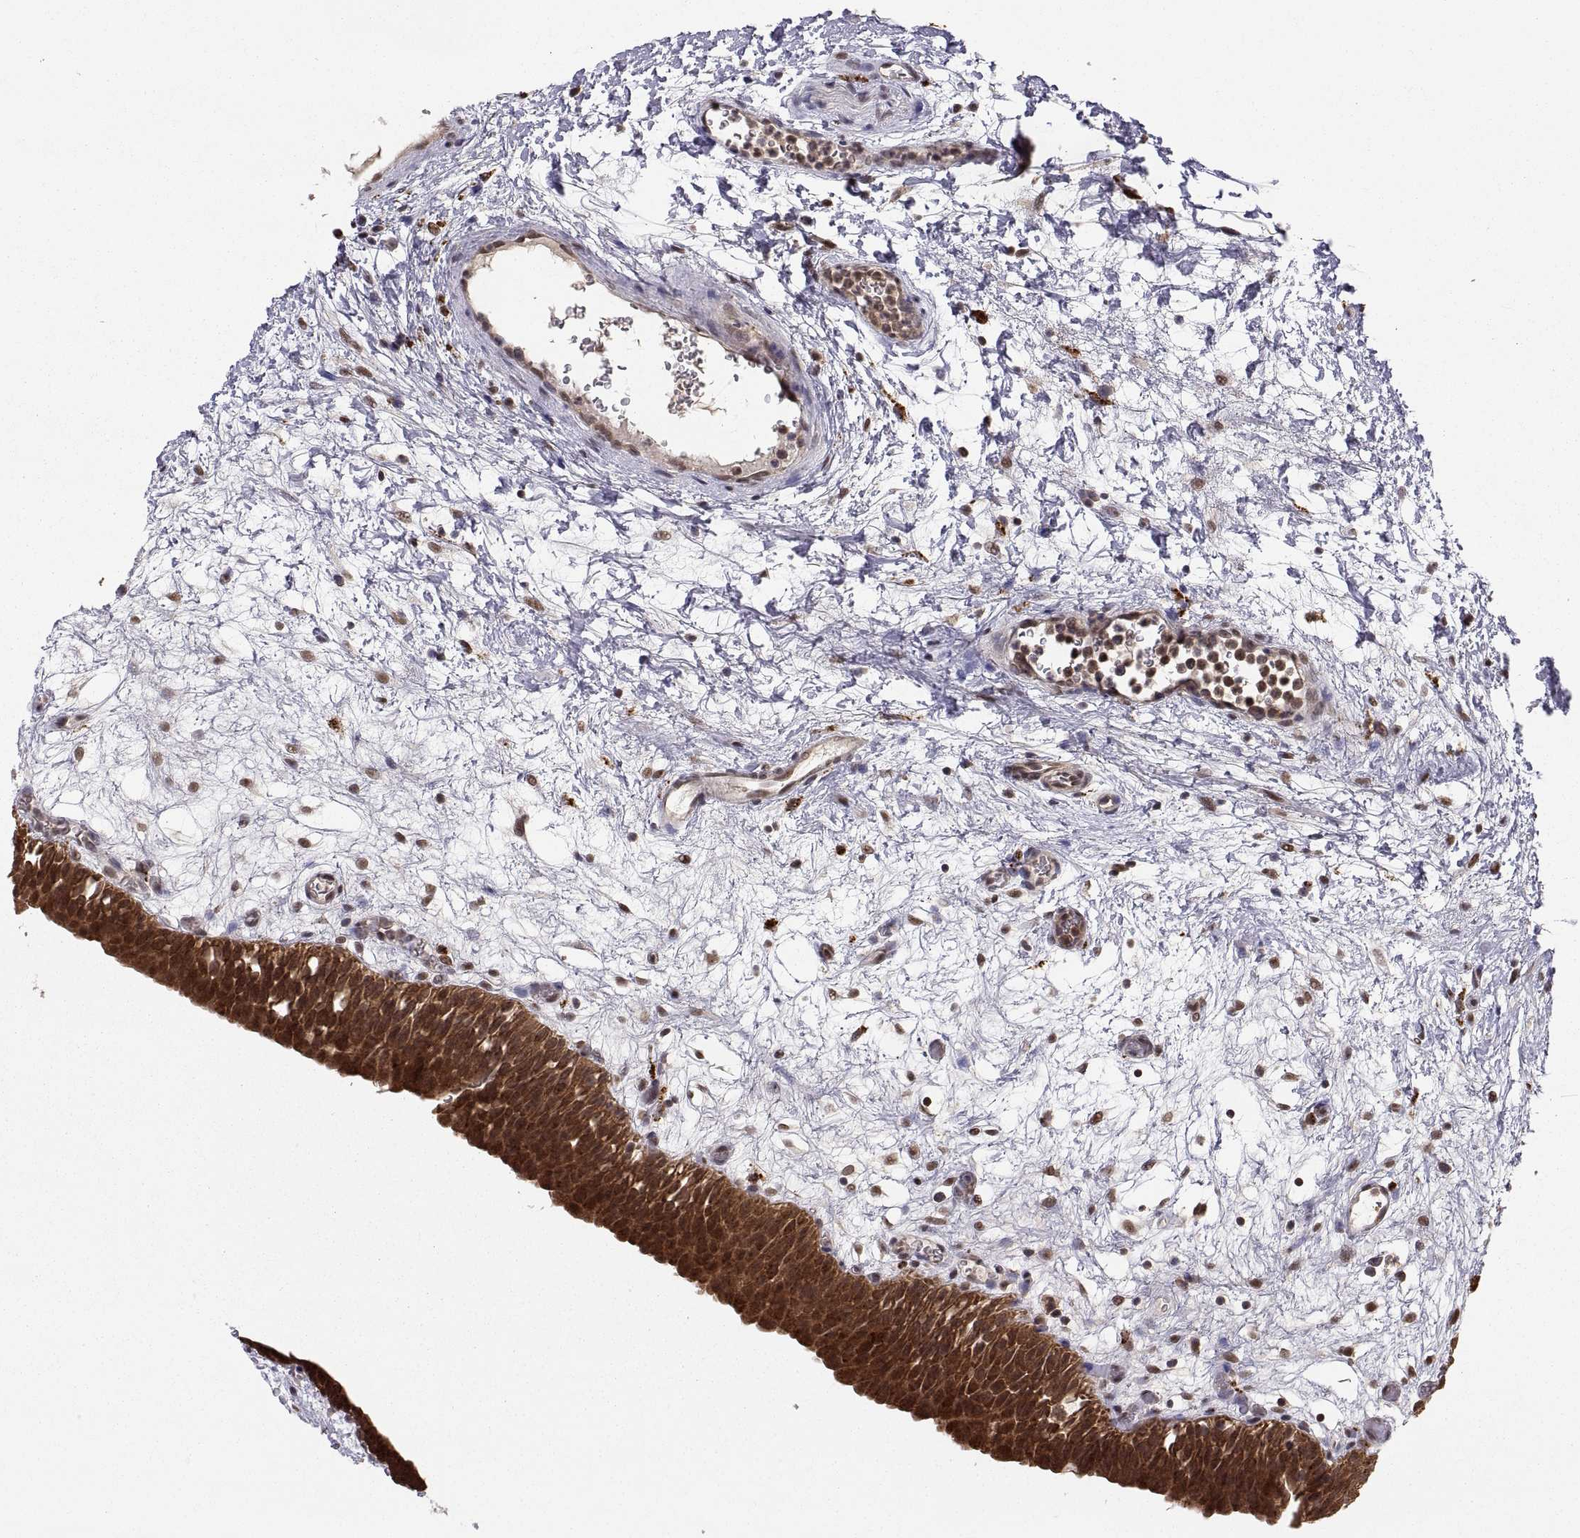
{"staining": {"intensity": "strong", "quantity": ">75%", "location": "cytoplasmic/membranous"}, "tissue": "urinary bladder", "cell_type": "Urothelial cells", "image_type": "normal", "snomed": [{"axis": "morphology", "description": "Normal tissue, NOS"}, {"axis": "topography", "description": "Urinary bladder"}], "caption": "Immunohistochemistry of unremarkable human urinary bladder demonstrates high levels of strong cytoplasmic/membranous expression in approximately >75% of urothelial cells. (DAB (3,3'-diaminobenzidine) IHC, brown staining for protein, blue staining for nuclei).", "gene": "PSMC2", "patient": {"sex": "male", "age": 76}}